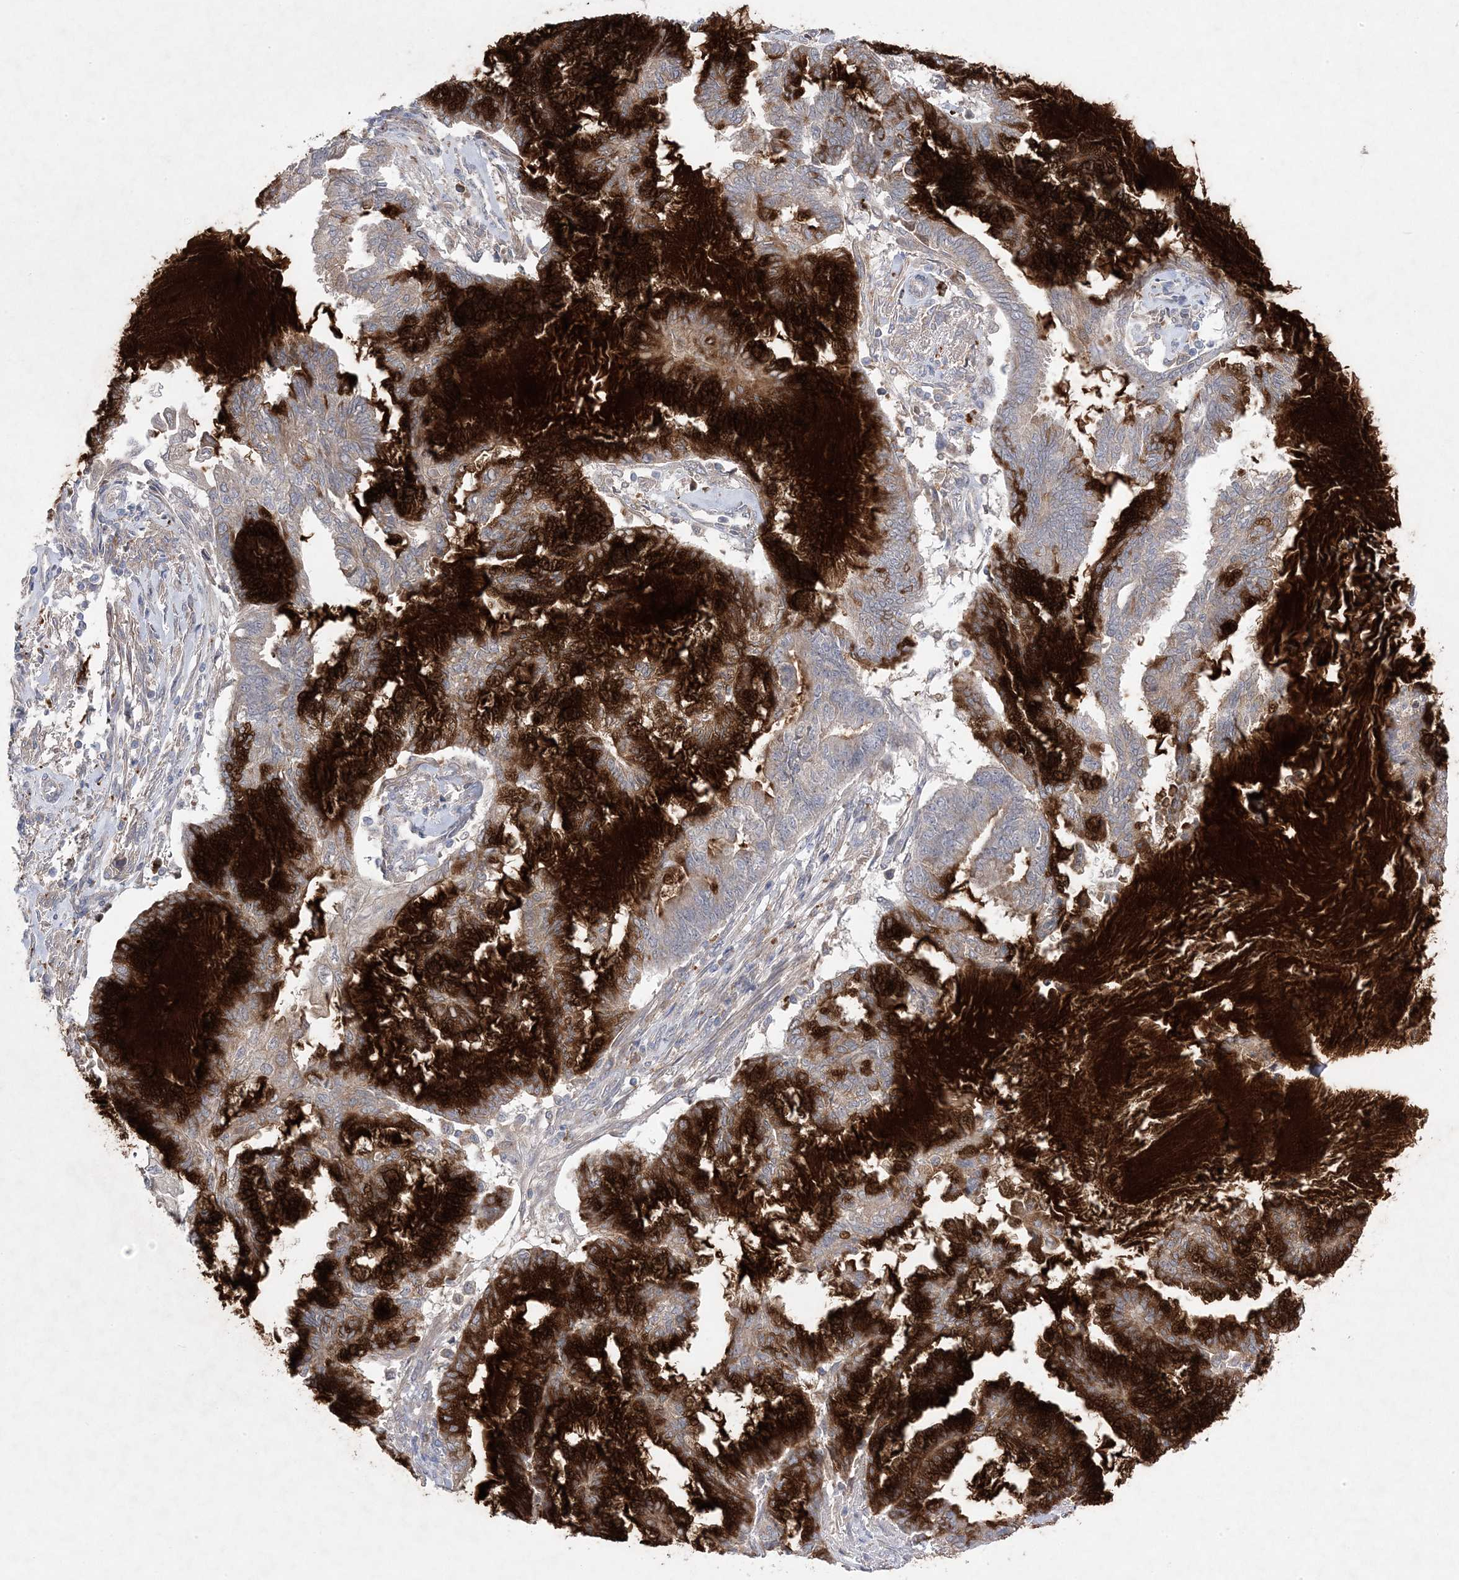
{"staining": {"intensity": "strong", "quantity": "25%-75%", "location": "cytoplasmic/membranous"}, "tissue": "endometrial cancer", "cell_type": "Tumor cells", "image_type": "cancer", "snomed": [{"axis": "morphology", "description": "Adenocarcinoma, NOS"}, {"axis": "topography", "description": "Endometrium"}], "caption": "A brown stain labels strong cytoplasmic/membranous positivity of a protein in human endometrial cancer tumor cells. The protein is stained brown, and the nuclei are stained in blue (DAB (3,3'-diaminobenzidine) IHC with brightfield microscopy, high magnification).", "gene": "ANAPC1", "patient": {"sex": "female", "age": 86}}